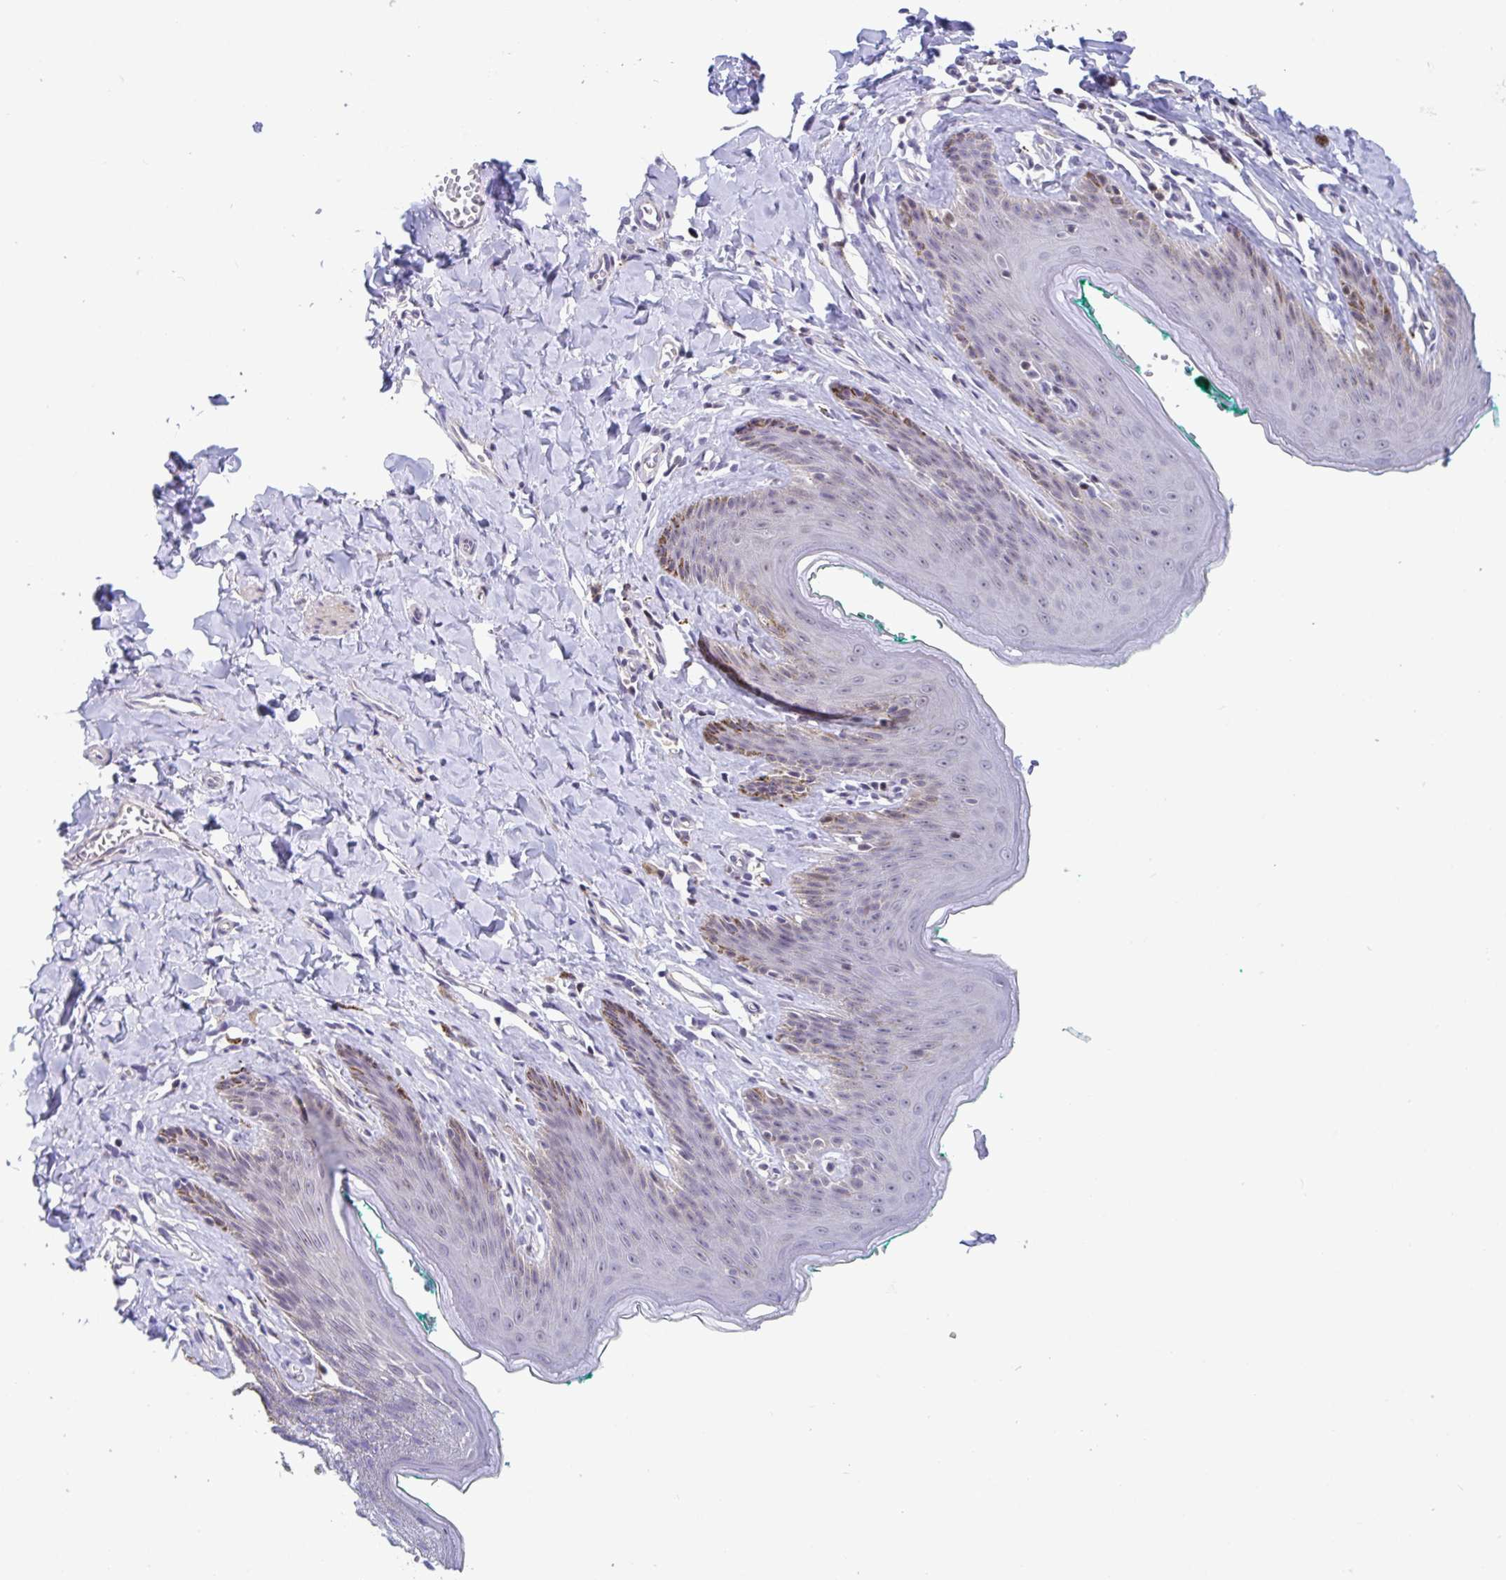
{"staining": {"intensity": "weak", "quantity": "<25%", "location": "cytoplasmic/membranous,nuclear"}, "tissue": "skin", "cell_type": "Epidermal cells", "image_type": "normal", "snomed": [{"axis": "morphology", "description": "Normal tissue, NOS"}, {"axis": "topography", "description": "Vulva"}, {"axis": "topography", "description": "Peripheral nerve tissue"}], "caption": "DAB (3,3'-diaminobenzidine) immunohistochemical staining of normal human skin displays no significant positivity in epidermal cells. The staining is performed using DAB (3,3'-diaminobenzidine) brown chromogen with nuclei counter-stained in using hematoxylin.", "gene": "WDR72", "patient": {"sex": "female", "age": 66}}